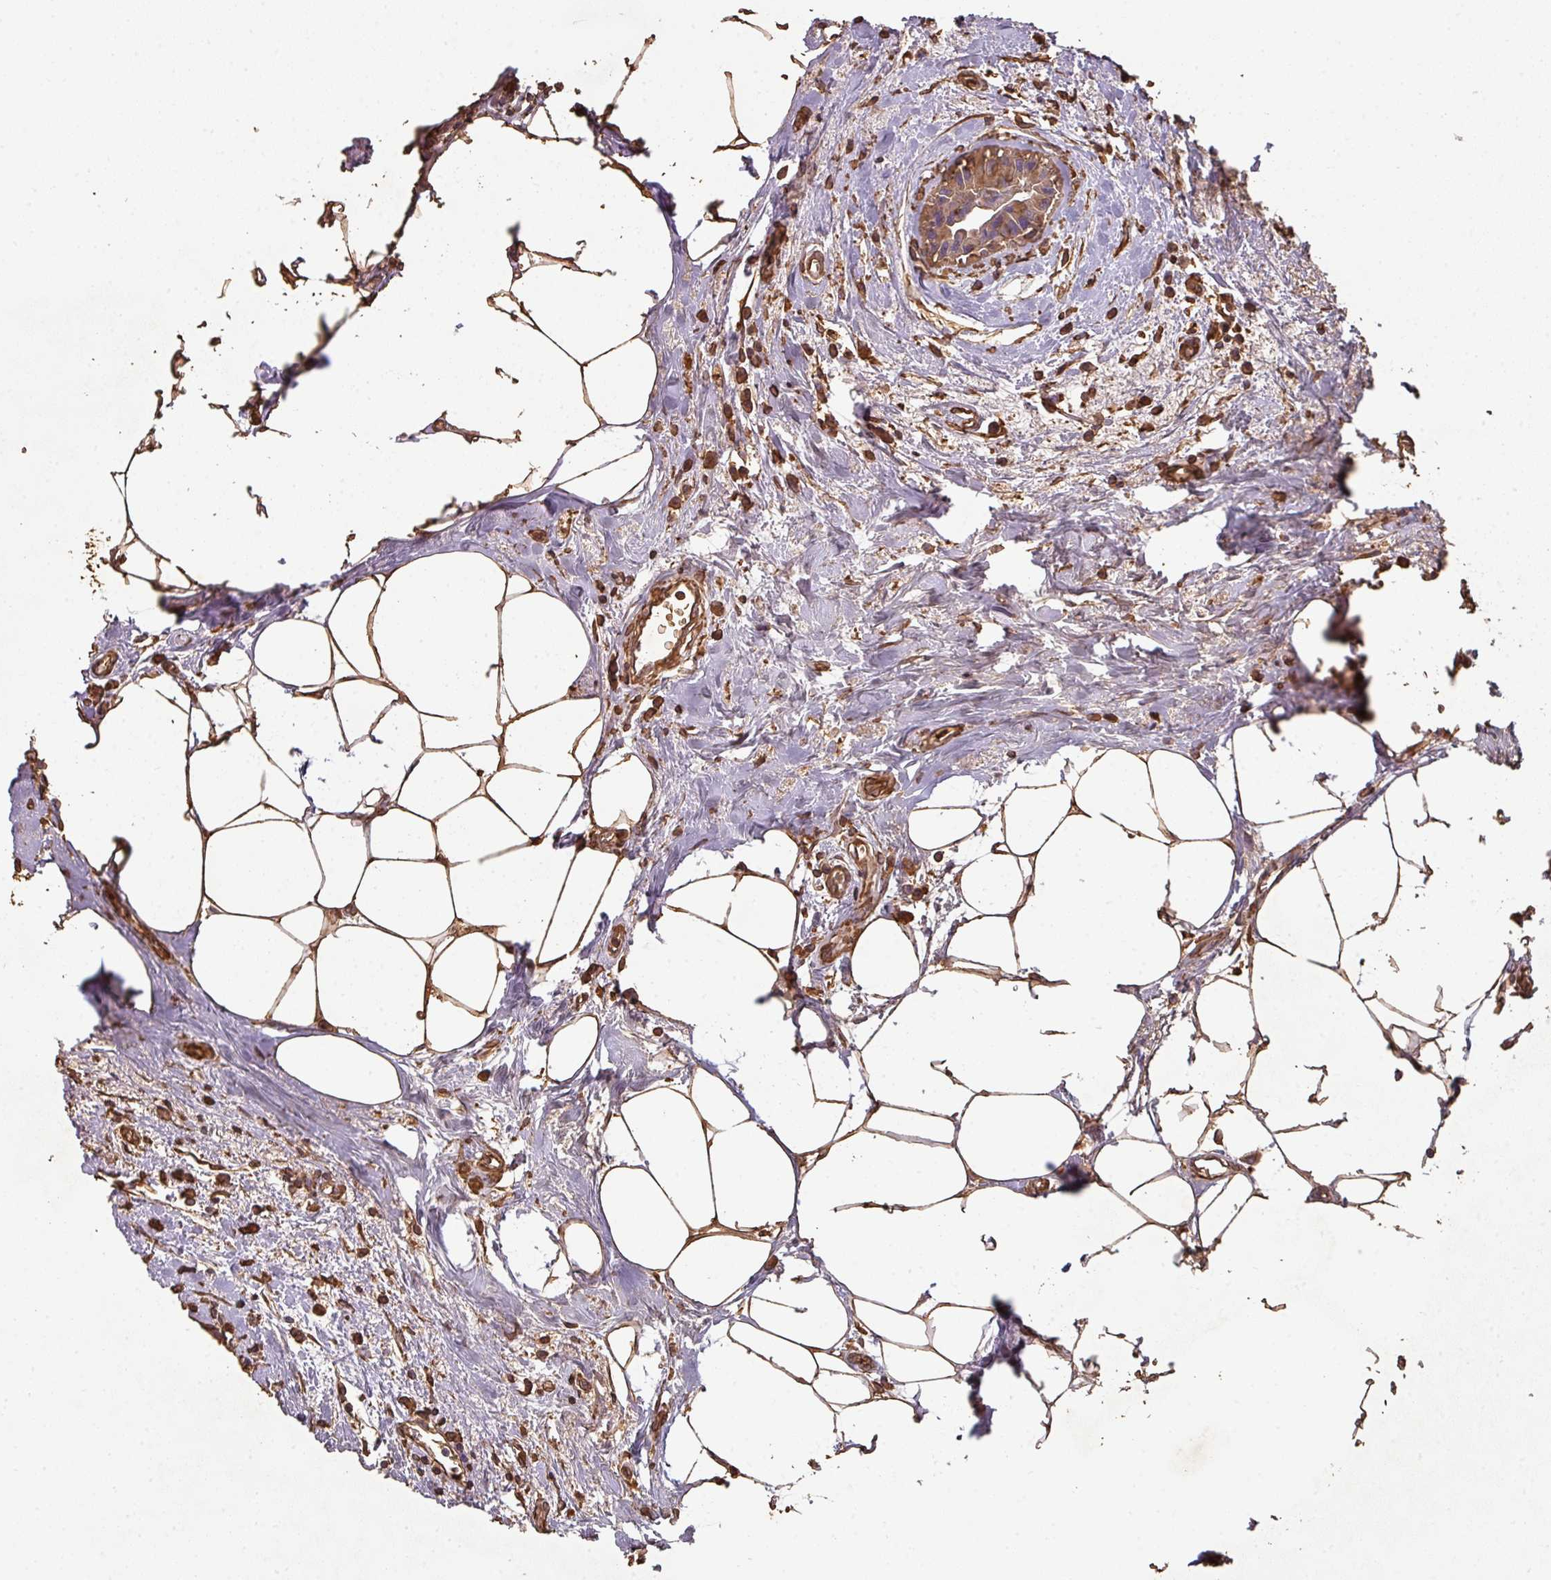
{"staining": {"intensity": "strong", "quantity": ">75%", "location": "cytoplasmic/membranous"}, "tissue": "breast cancer", "cell_type": "Tumor cells", "image_type": "cancer", "snomed": [{"axis": "morphology", "description": "Carcinoma, NOS"}, {"axis": "topography", "description": "Breast"}], "caption": "A histopathology image of carcinoma (breast) stained for a protein exhibits strong cytoplasmic/membranous brown staining in tumor cells.", "gene": "ZNF266", "patient": {"sex": "female", "age": 60}}